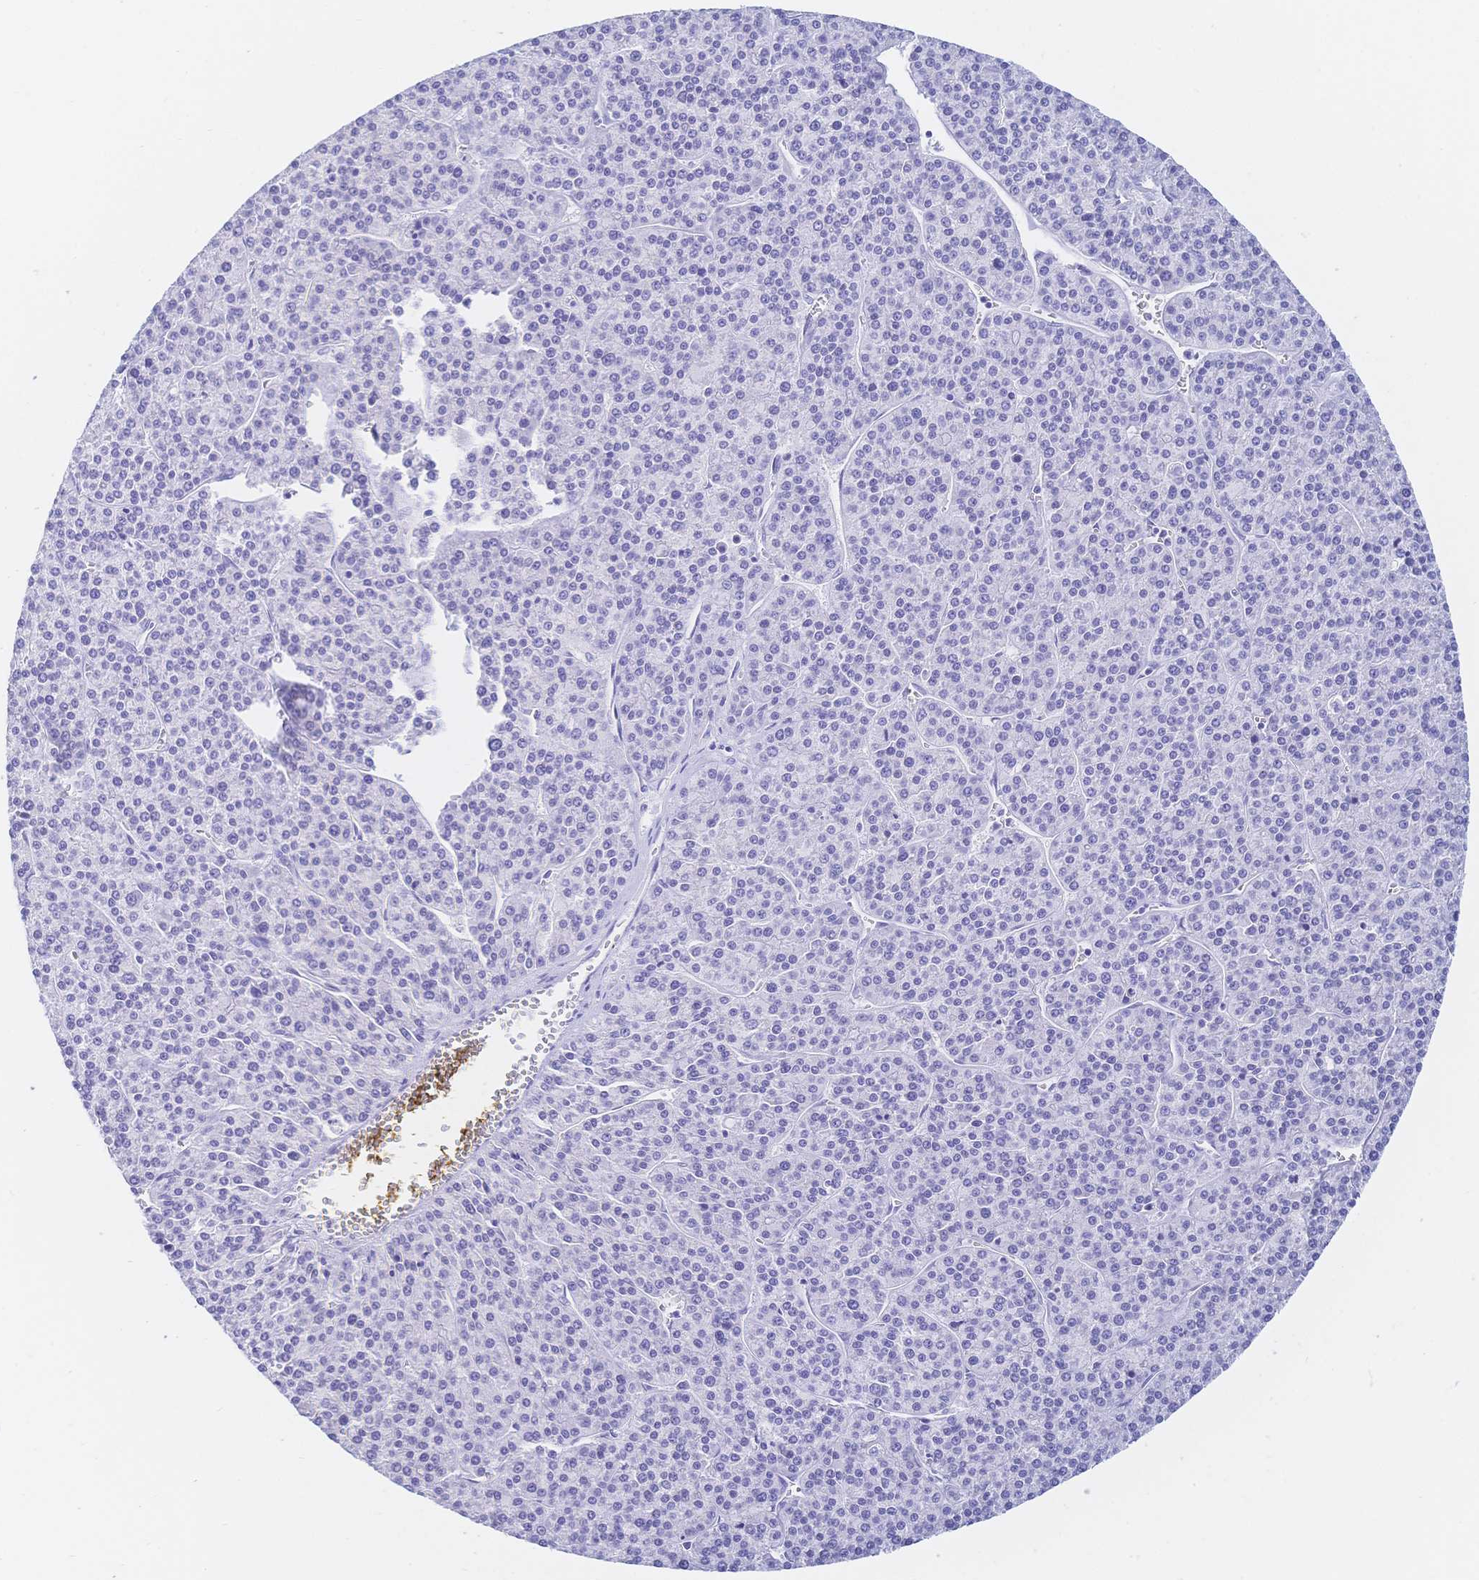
{"staining": {"intensity": "negative", "quantity": "none", "location": "none"}, "tissue": "liver cancer", "cell_type": "Tumor cells", "image_type": "cancer", "snomed": [{"axis": "morphology", "description": "Carcinoma, Hepatocellular, NOS"}, {"axis": "topography", "description": "Liver"}], "caption": "DAB immunohistochemical staining of human liver cancer reveals no significant staining in tumor cells.", "gene": "MEP1B", "patient": {"sex": "female", "age": 58}}